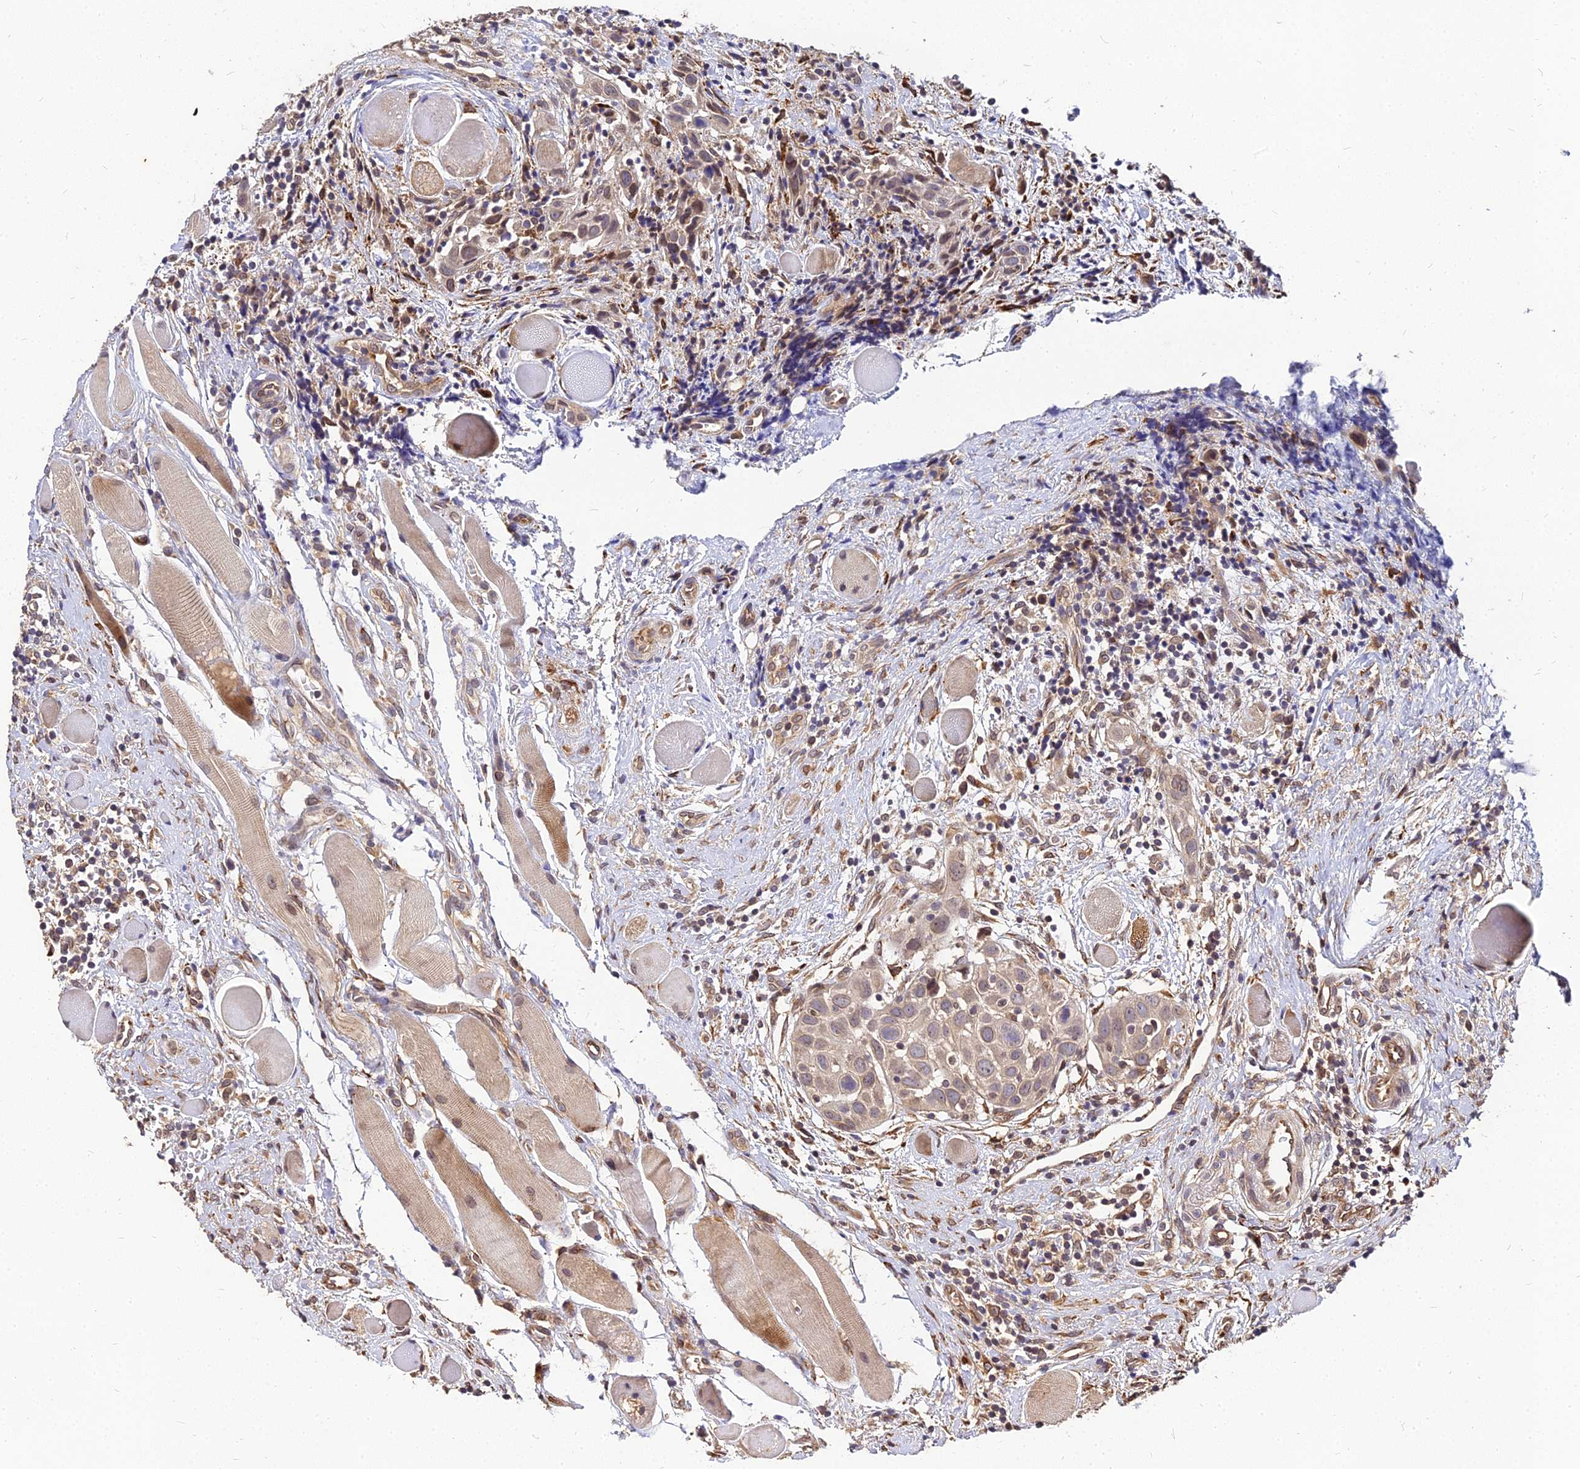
{"staining": {"intensity": "weak", "quantity": ">75%", "location": "cytoplasmic/membranous"}, "tissue": "head and neck cancer", "cell_type": "Tumor cells", "image_type": "cancer", "snomed": [{"axis": "morphology", "description": "Squamous cell carcinoma, NOS"}, {"axis": "topography", "description": "Oral tissue"}, {"axis": "topography", "description": "Head-Neck"}], "caption": "A brown stain labels weak cytoplasmic/membranous expression of a protein in human squamous cell carcinoma (head and neck) tumor cells.", "gene": "PDE4D", "patient": {"sex": "female", "age": 50}}